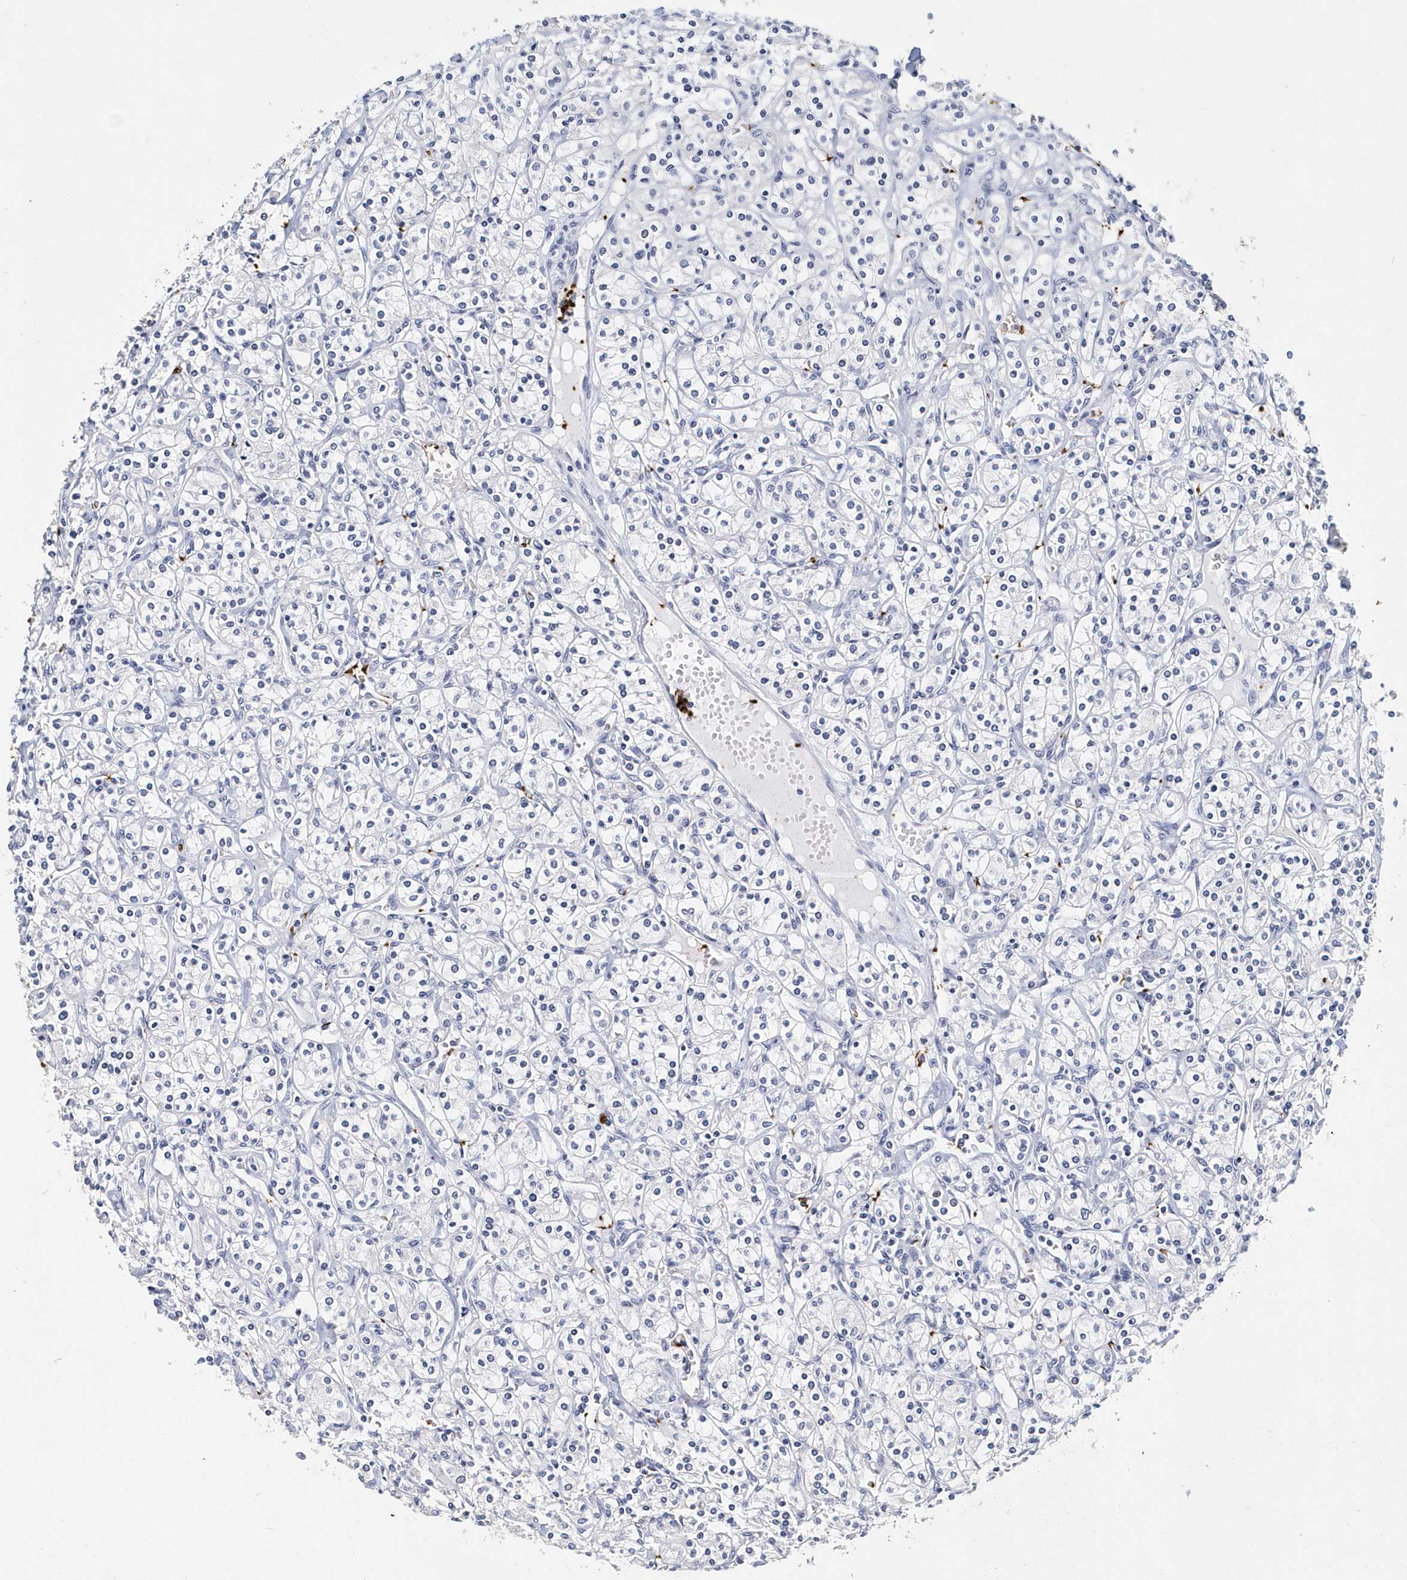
{"staining": {"intensity": "negative", "quantity": "none", "location": "none"}, "tissue": "renal cancer", "cell_type": "Tumor cells", "image_type": "cancer", "snomed": [{"axis": "morphology", "description": "Adenocarcinoma, NOS"}, {"axis": "topography", "description": "Kidney"}], "caption": "There is no significant staining in tumor cells of renal cancer (adenocarcinoma).", "gene": "ITGA2B", "patient": {"sex": "male", "age": 77}}